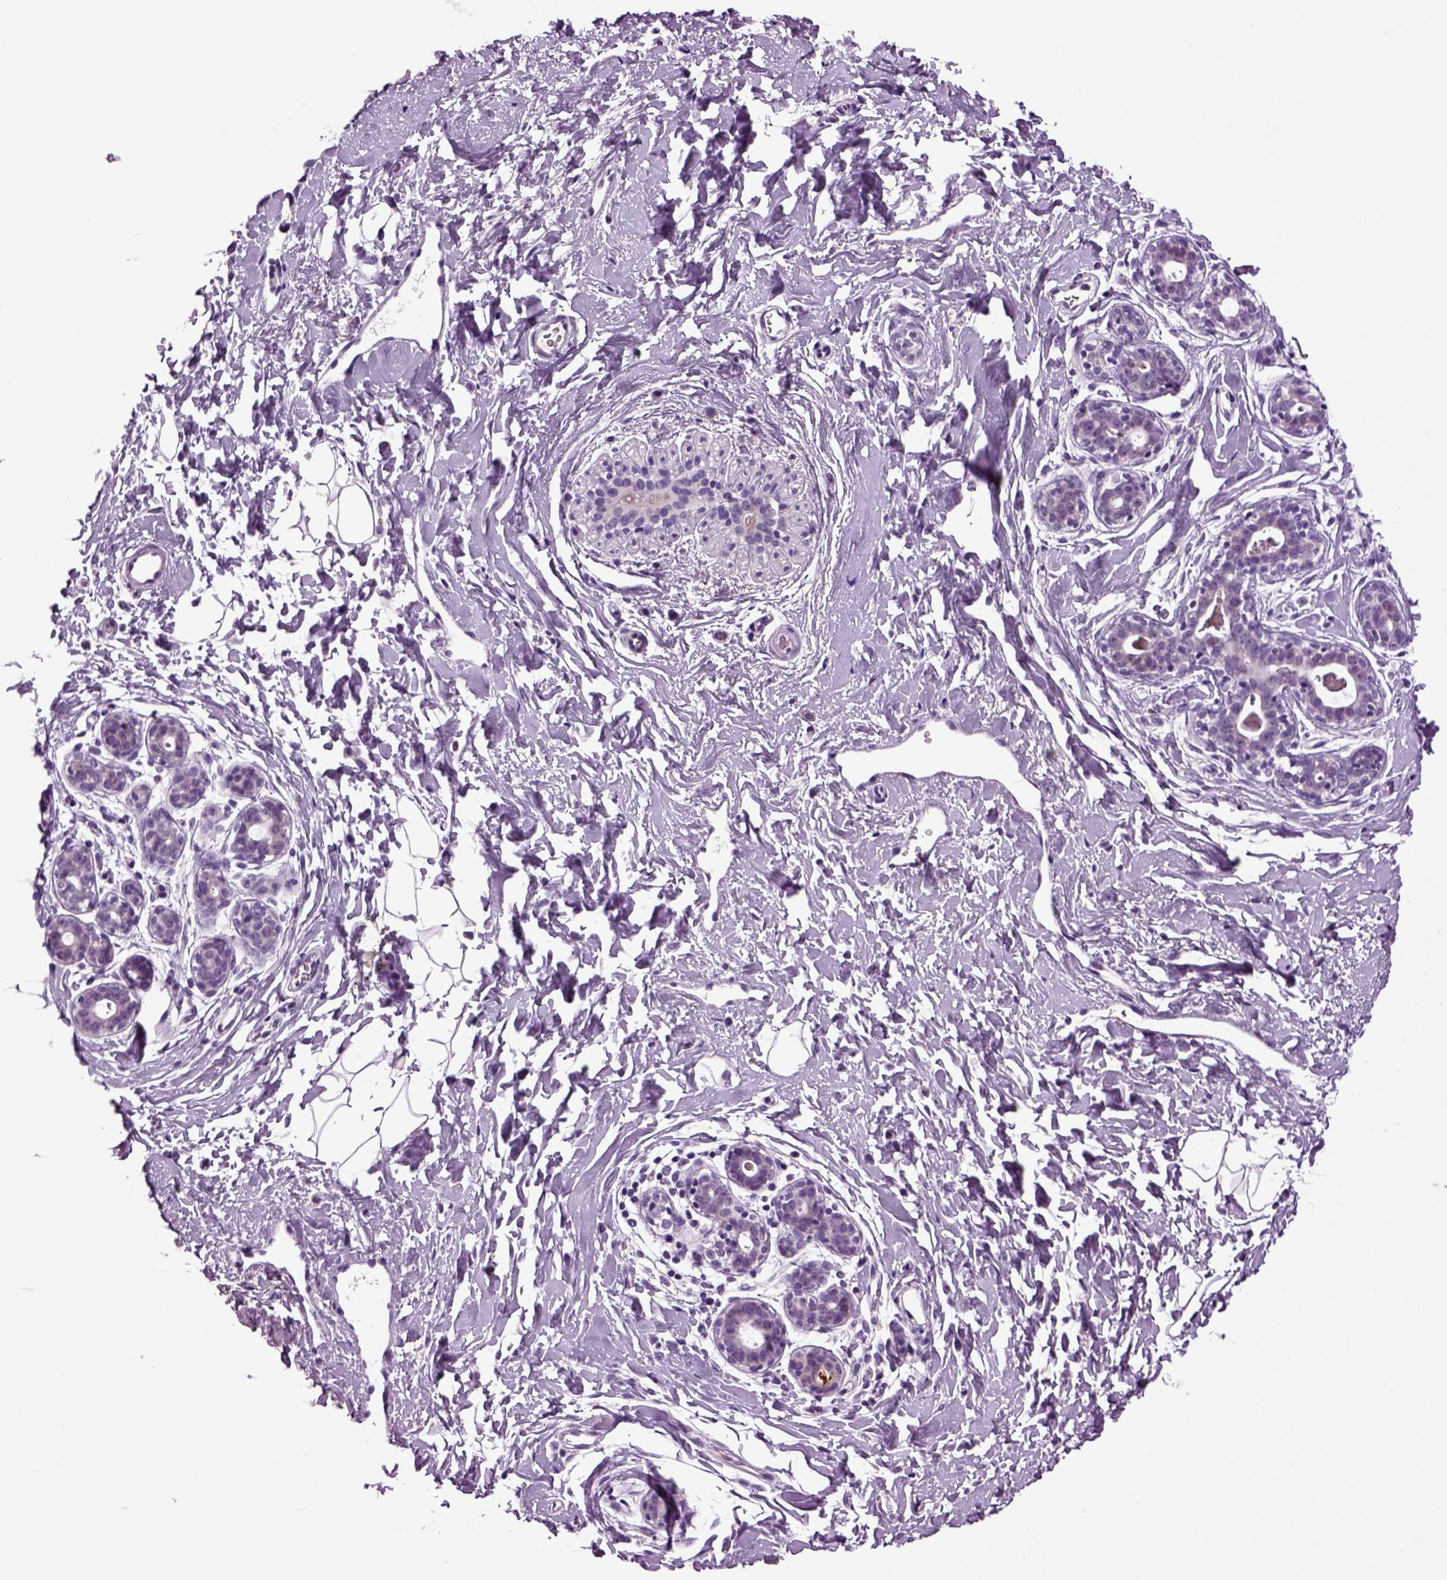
{"staining": {"intensity": "negative", "quantity": "none", "location": "none"}, "tissue": "breast", "cell_type": "Adipocytes", "image_type": "normal", "snomed": [{"axis": "morphology", "description": "Normal tissue, NOS"}, {"axis": "topography", "description": "Breast"}], "caption": "Adipocytes are negative for brown protein staining in unremarkable breast. (Brightfield microscopy of DAB (3,3'-diaminobenzidine) immunohistochemistry at high magnification).", "gene": "FGF11", "patient": {"sex": "female", "age": 43}}